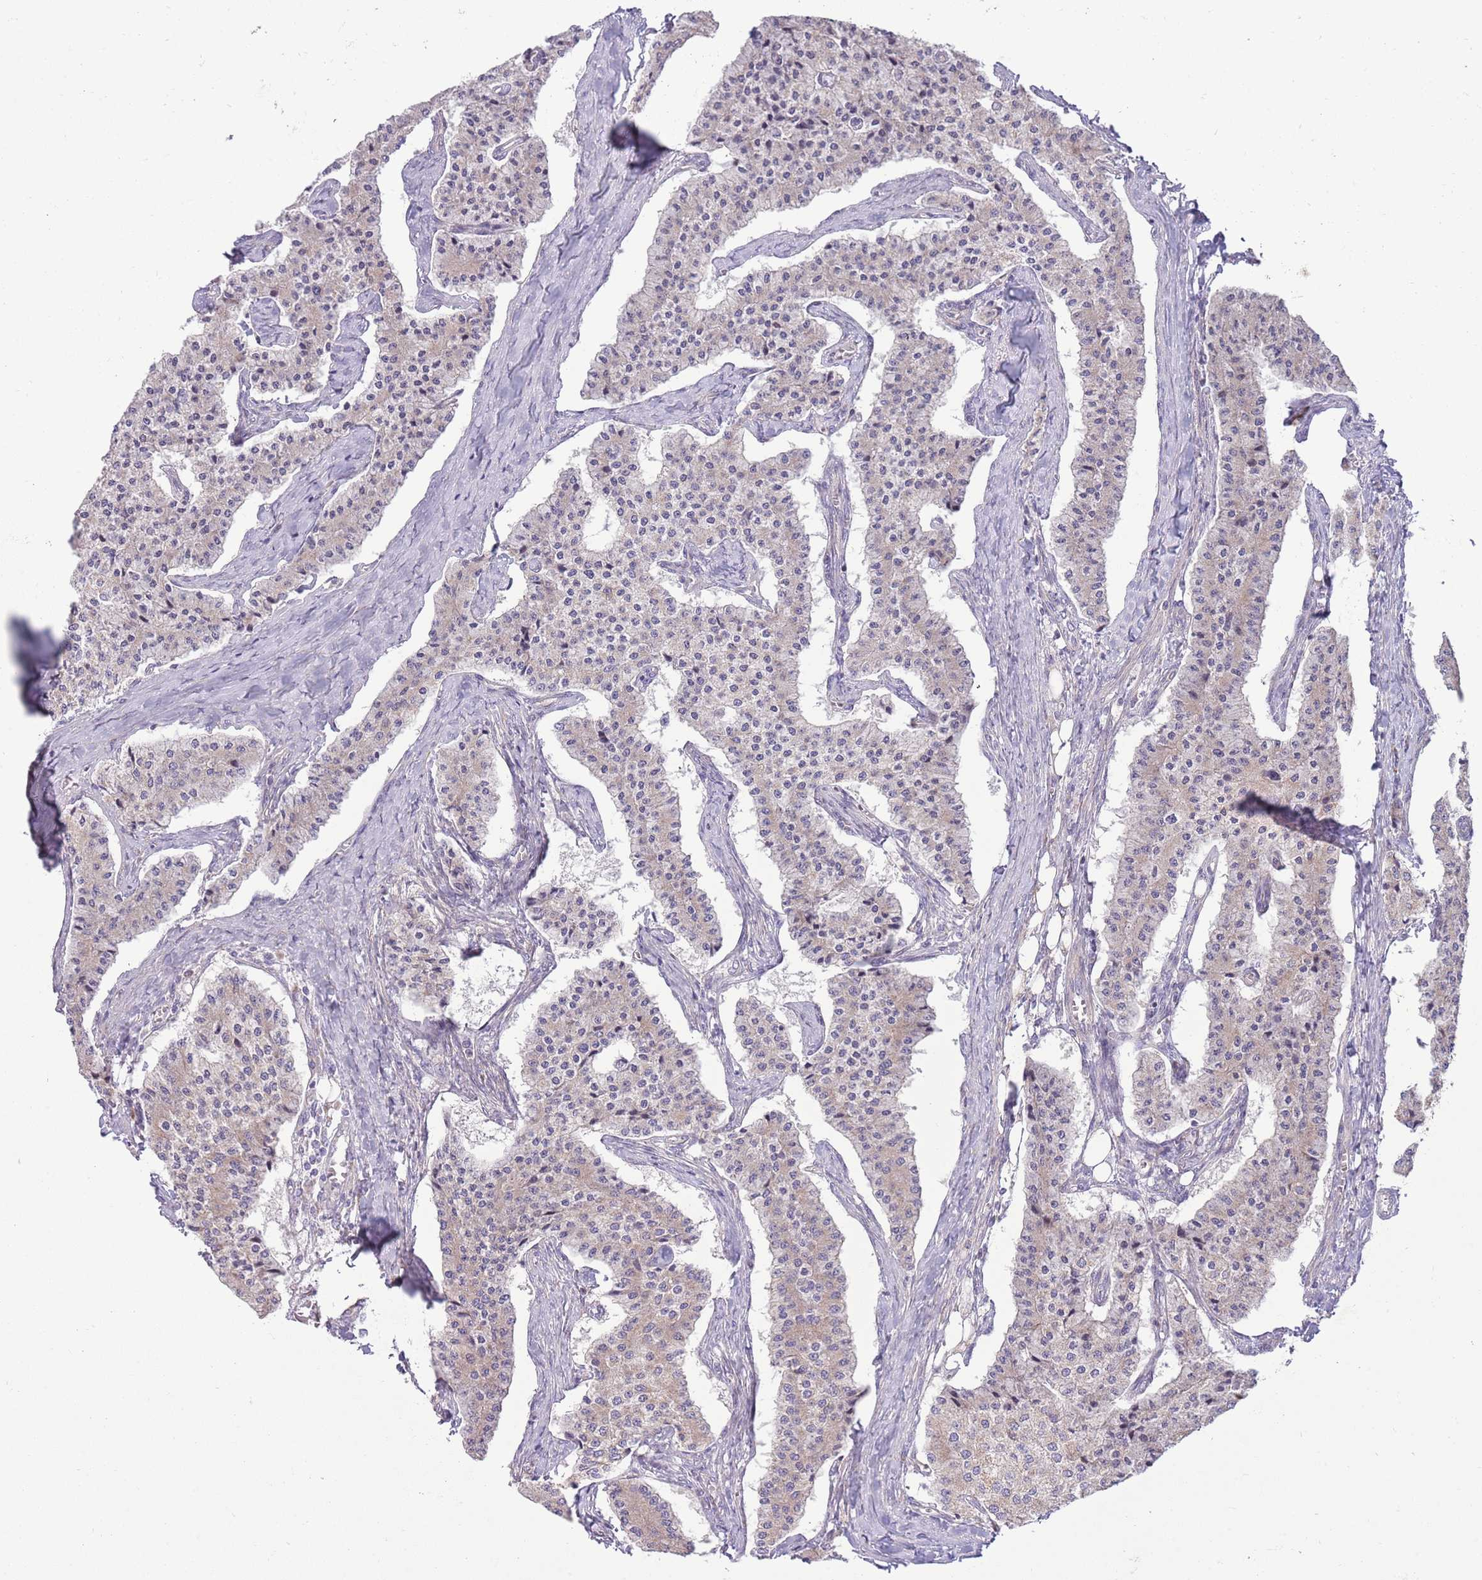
{"staining": {"intensity": "weak", "quantity": "<25%", "location": "cytoplasmic/membranous"}, "tissue": "carcinoid", "cell_type": "Tumor cells", "image_type": "cancer", "snomed": [{"axis": "morphology", "description": "Carcinoid, malignant, NOS"}, {"axis": "topography", "description": "Colon"}], "caption": "The image reveals no staining of tumor cells in malignant carcinoid. (Stains: DAB (3,3'-diaminobenzidine) IHC with hematoxylin counter stain, Microscopy: brightfield microscopy at high magnification).", "gene": "TOMM5", "patient": {"sex": "female", "age": 52}}